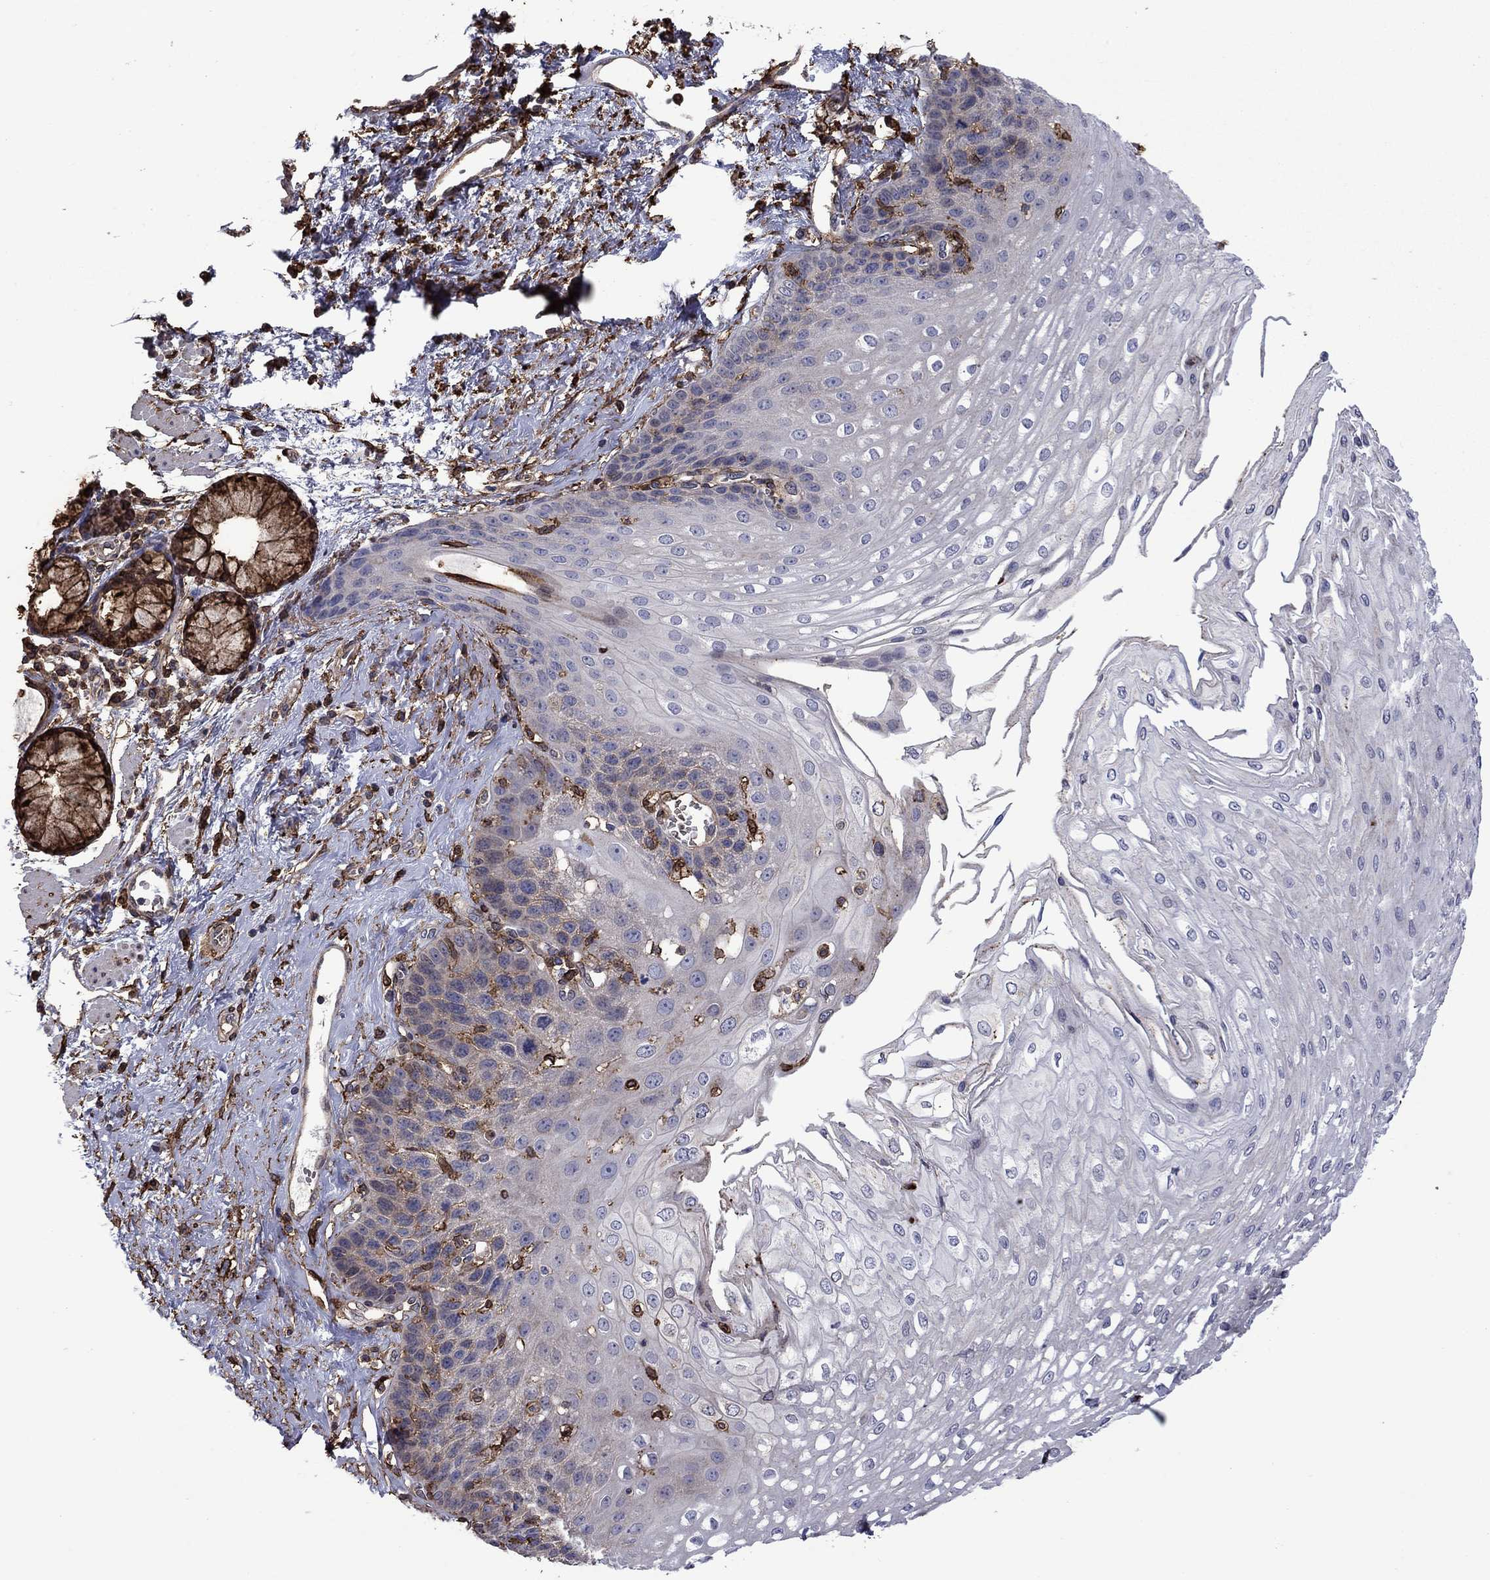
{"staining": {"intensity": "negative", "quantity": "none", "location": "none"}, "tissue": "esophagus", "cell_type": "Squamous epithelial cells", "image_type": "normal", "snomed": [{"axis": "morphology", "description": "Normal tissue, NOS"}, {"axis": "topography", "description": "Esophagus"}], "caption": "Photomicrograph shows no significant protein staining in squamous epithelial cells of benign esophagus. Brightfield microscopy of immunohistochemistry stained with DAB (3,3'-diaminobenzidine) (brown) and hematoxylin (blue), captured at high magnification.", "gene": "PLAU", "patient": {"sex": "female", "age": 62}}